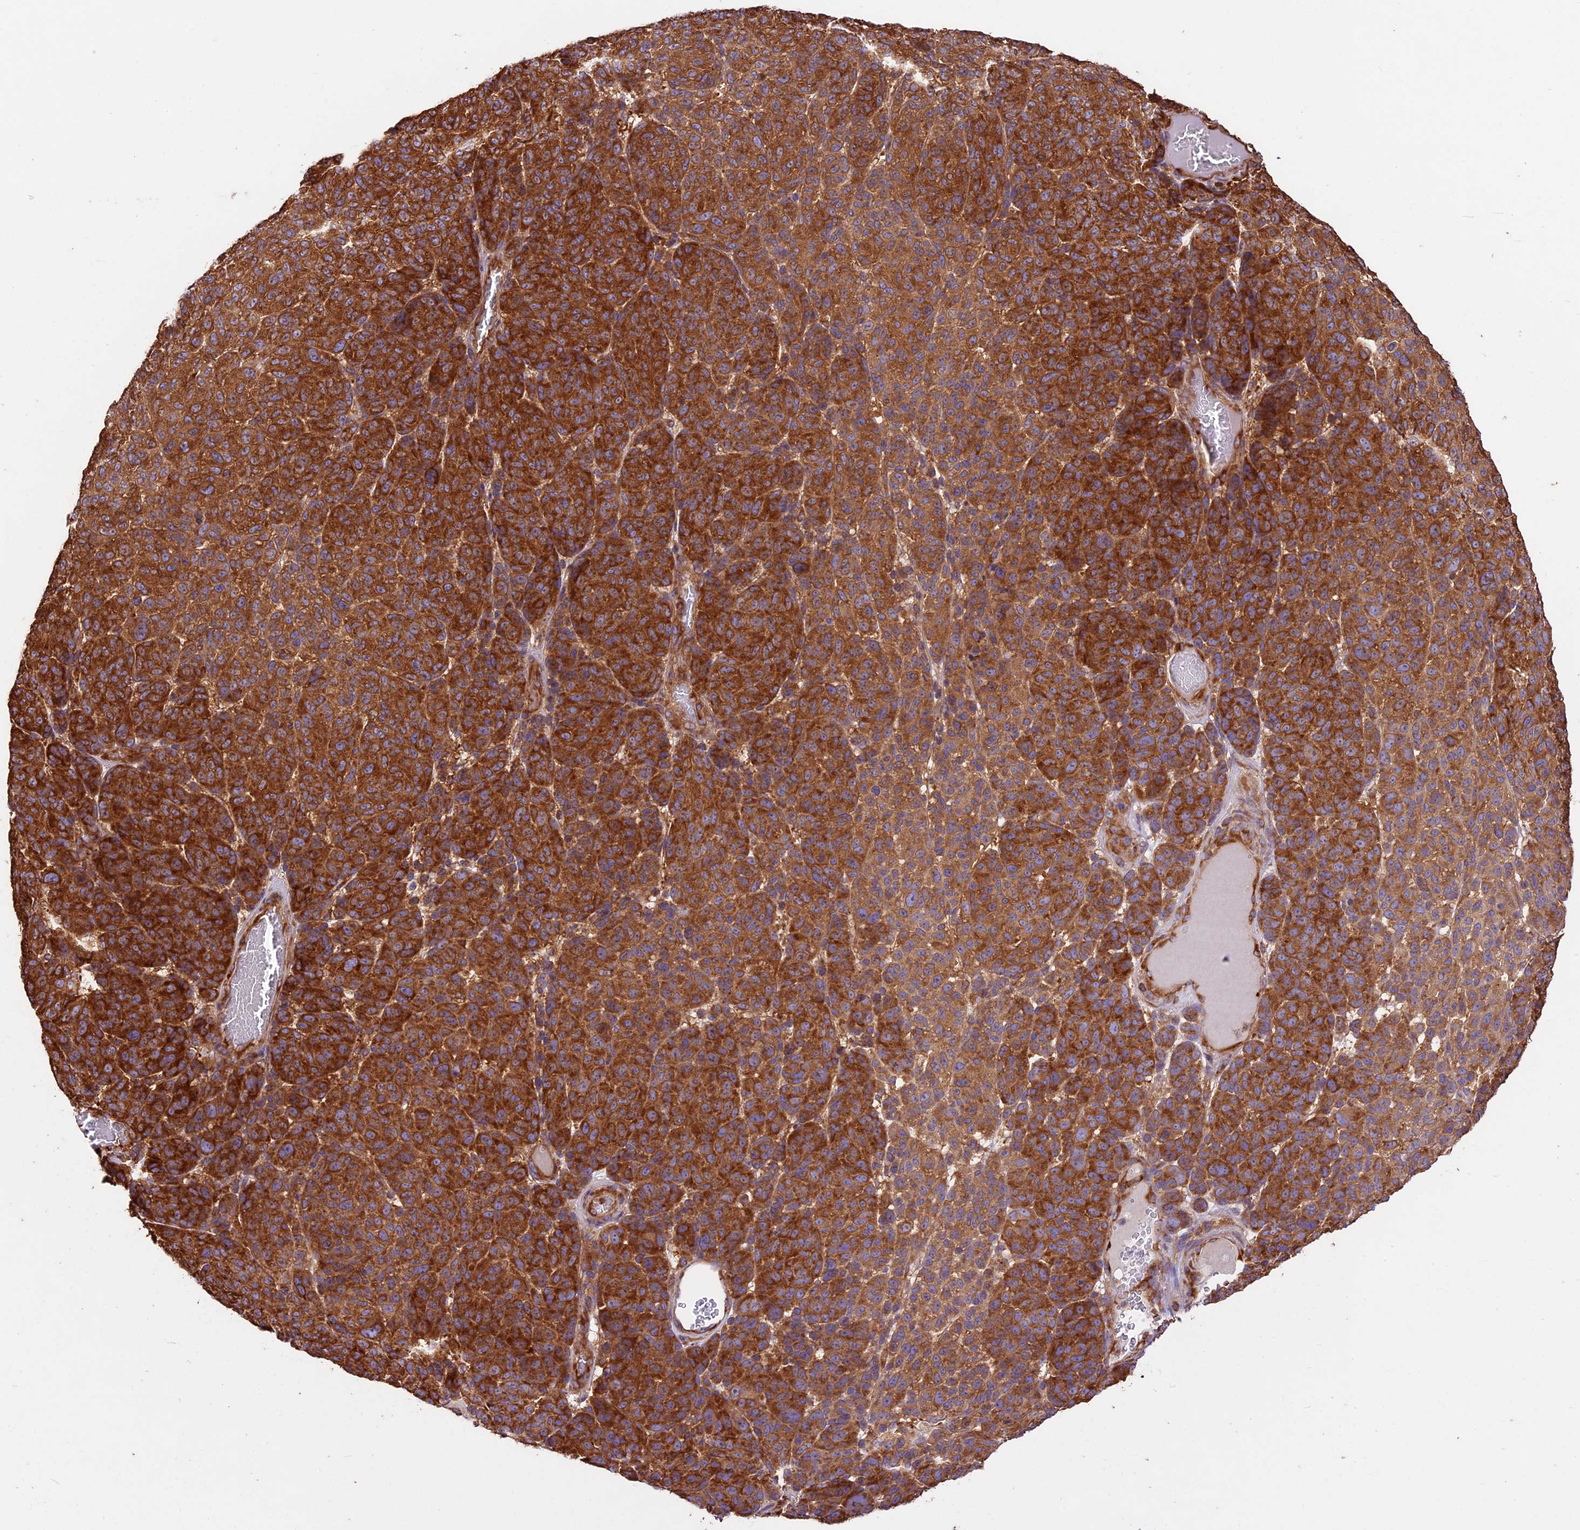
{"staining": {"intensity": "strong", "quantity": ">75%", "location": "cytoplasmic/membranous"}, "tissue": "melanoma", "cell_type": "Tumor cells", "image_type": "cancer", "snomed": [{"axis": "morphology", "description": "Malignant melanoma, NOS"}, {"axis": "topography", "description": "Skin"}], "caption": "Protein expression analysis of melanoma shows strong cytoplasmic/membranous expression in approximately >75% of tumor cells.", "gene": "KARS1", "patient": {"sex": "male", "age": 49}}